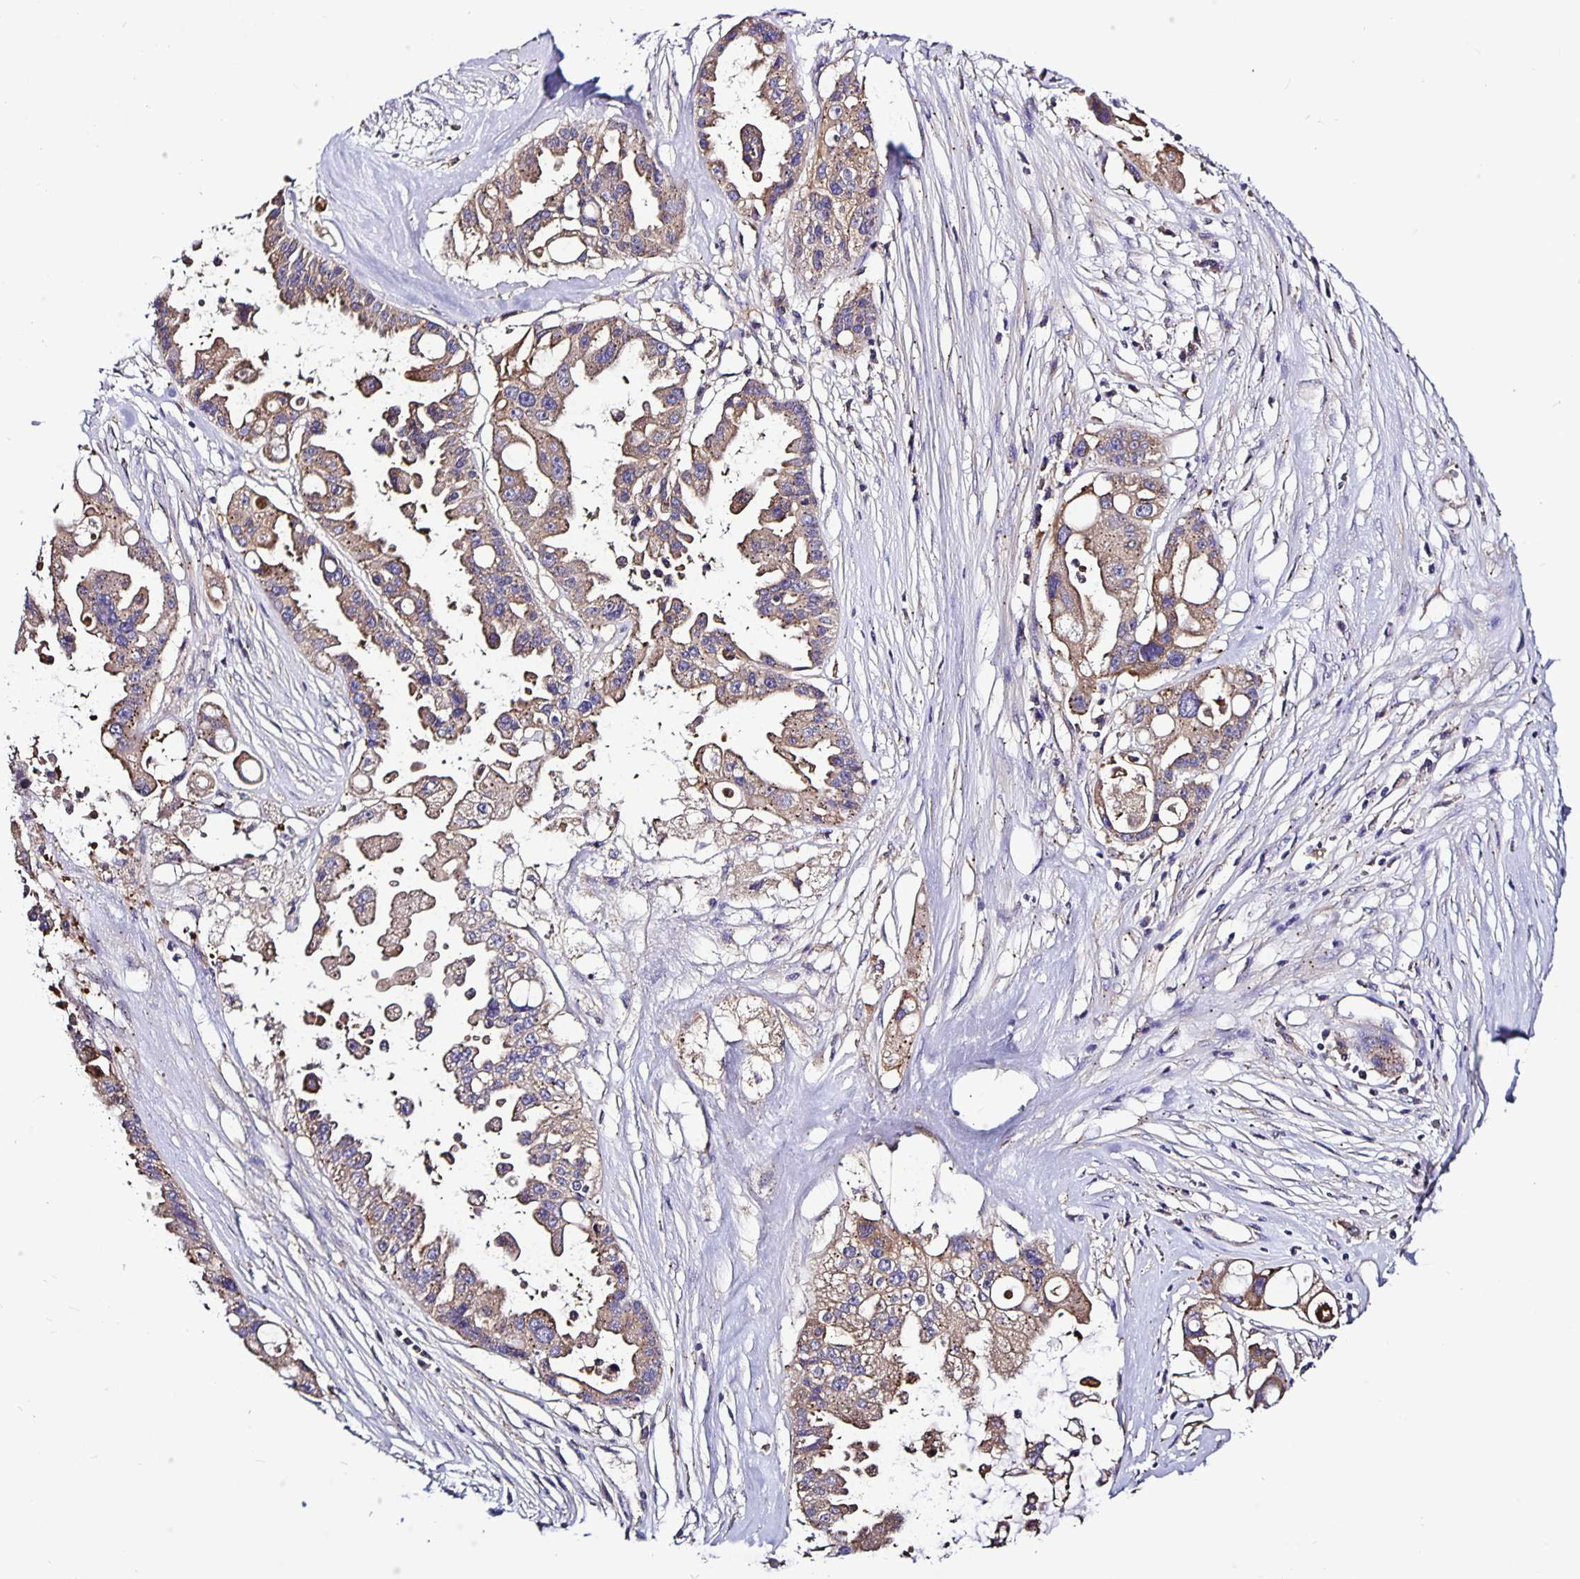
{"staining": {"intensity": "weak", "quantity": "25%-75%", "location": "cytoplasmic/membranous"}, "tissue": "ovarian cancer", "cell_type": "Tumor cells", "image_type": "cancer", "snomed": [{"axis": "morphology", "description": "Cystadenocarcinoma, serous, NOS"}, {"axis": "topography", "description": "Ovary"}], "caption": "Ovarian serous cystadenocarcinoma tissue demonstrates weak cytoplasmic/membranous expression in about 25%-75% of tumor cells, visualized by immunohistochemistry.", "gene": "SNX5", "patient": {"sex": "female", "age": 56}}